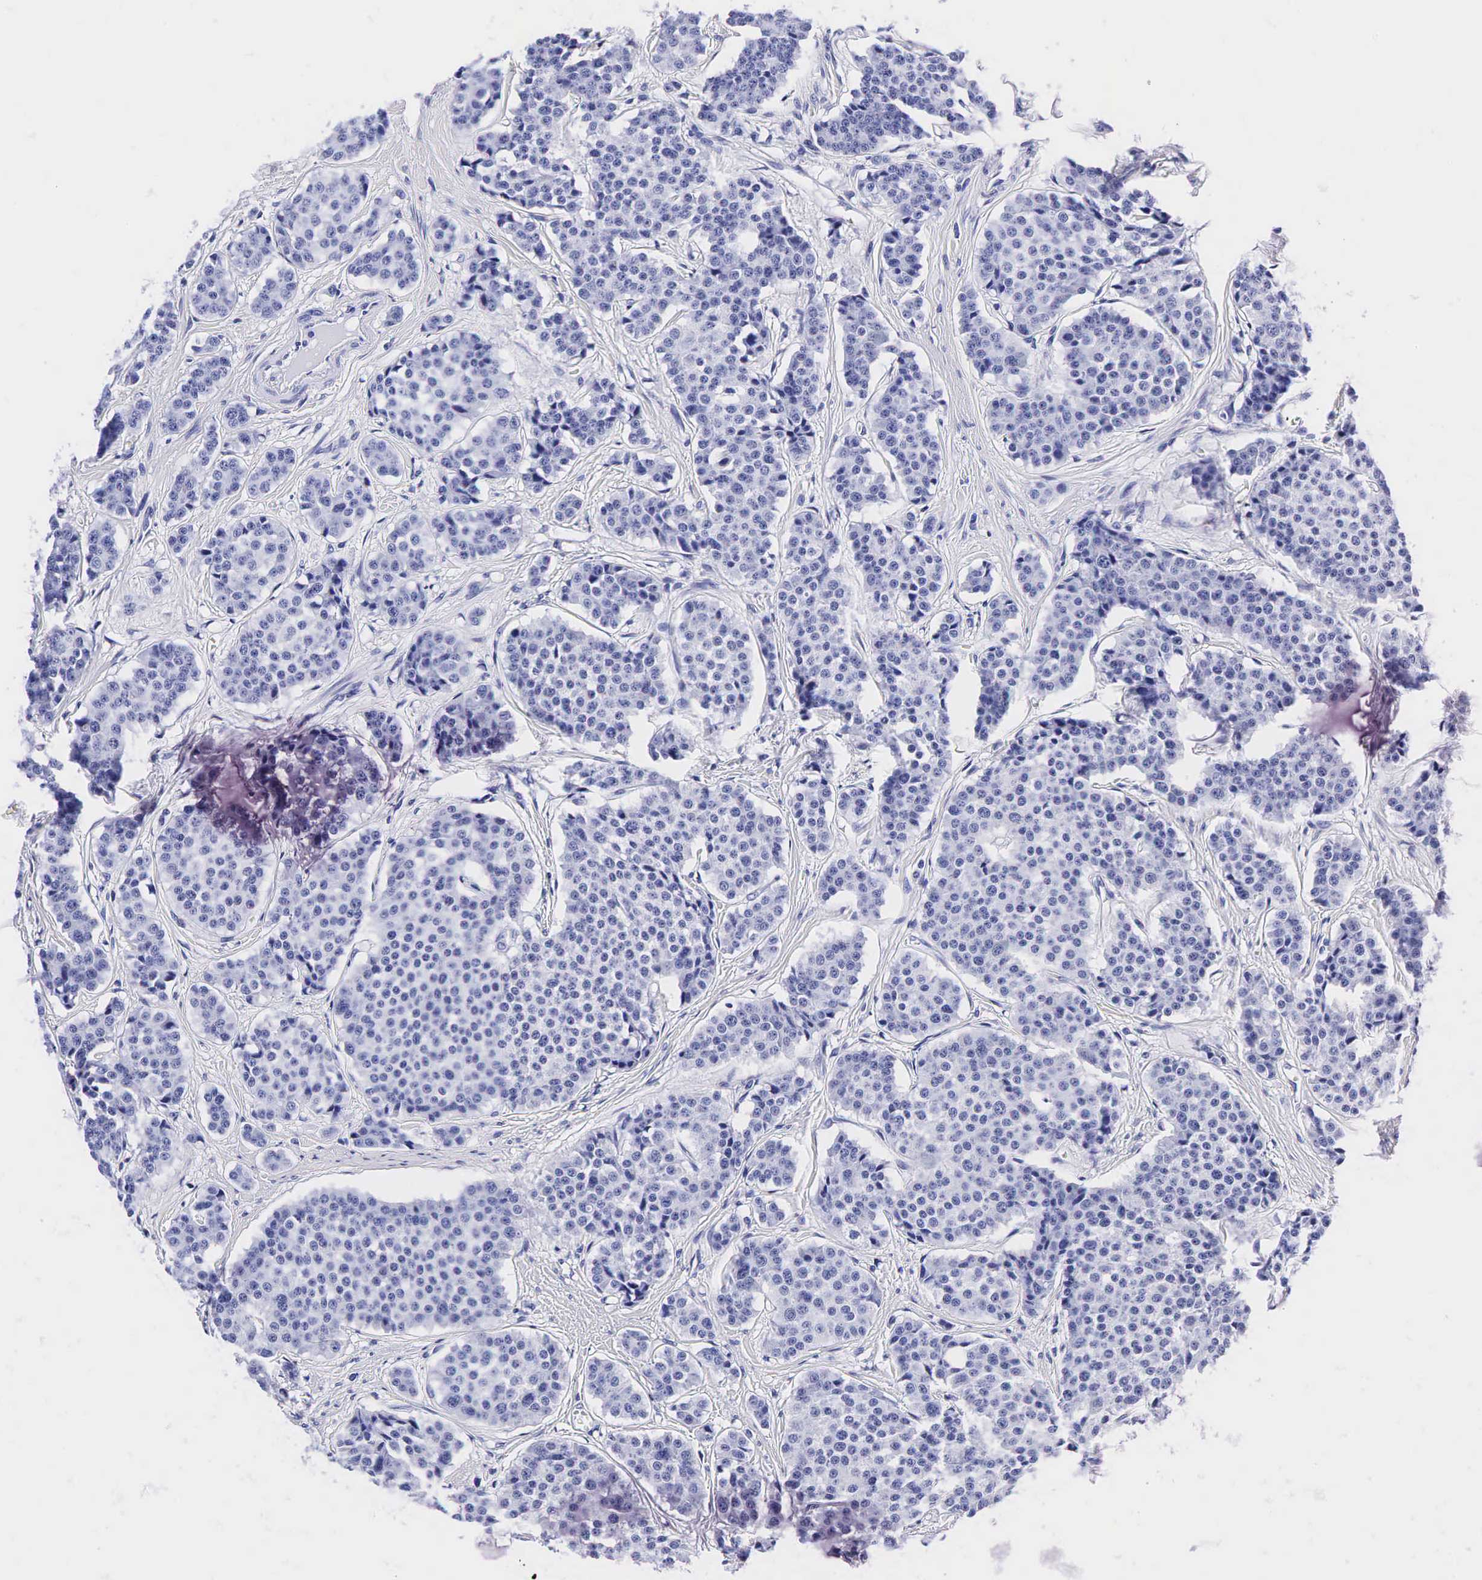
{"staining": {"intensity": "negative", "quantity": "none", "location": "none"}, "tissue": "carcinoid", "cell_type": "Tumor cells", "image_type": "cancer", "snomed": [{"axis": "morphology", "description": "Carcinoid, malignant, NOS"}, {"axis": "topography", "description": "Small intestine"}], "caption": "IHC image of human carcinoid stained for a protein (brown), which shows no expression in tumor cells.", "gene": "KLK3", "patient": {"sex": "male", "age": 60}}